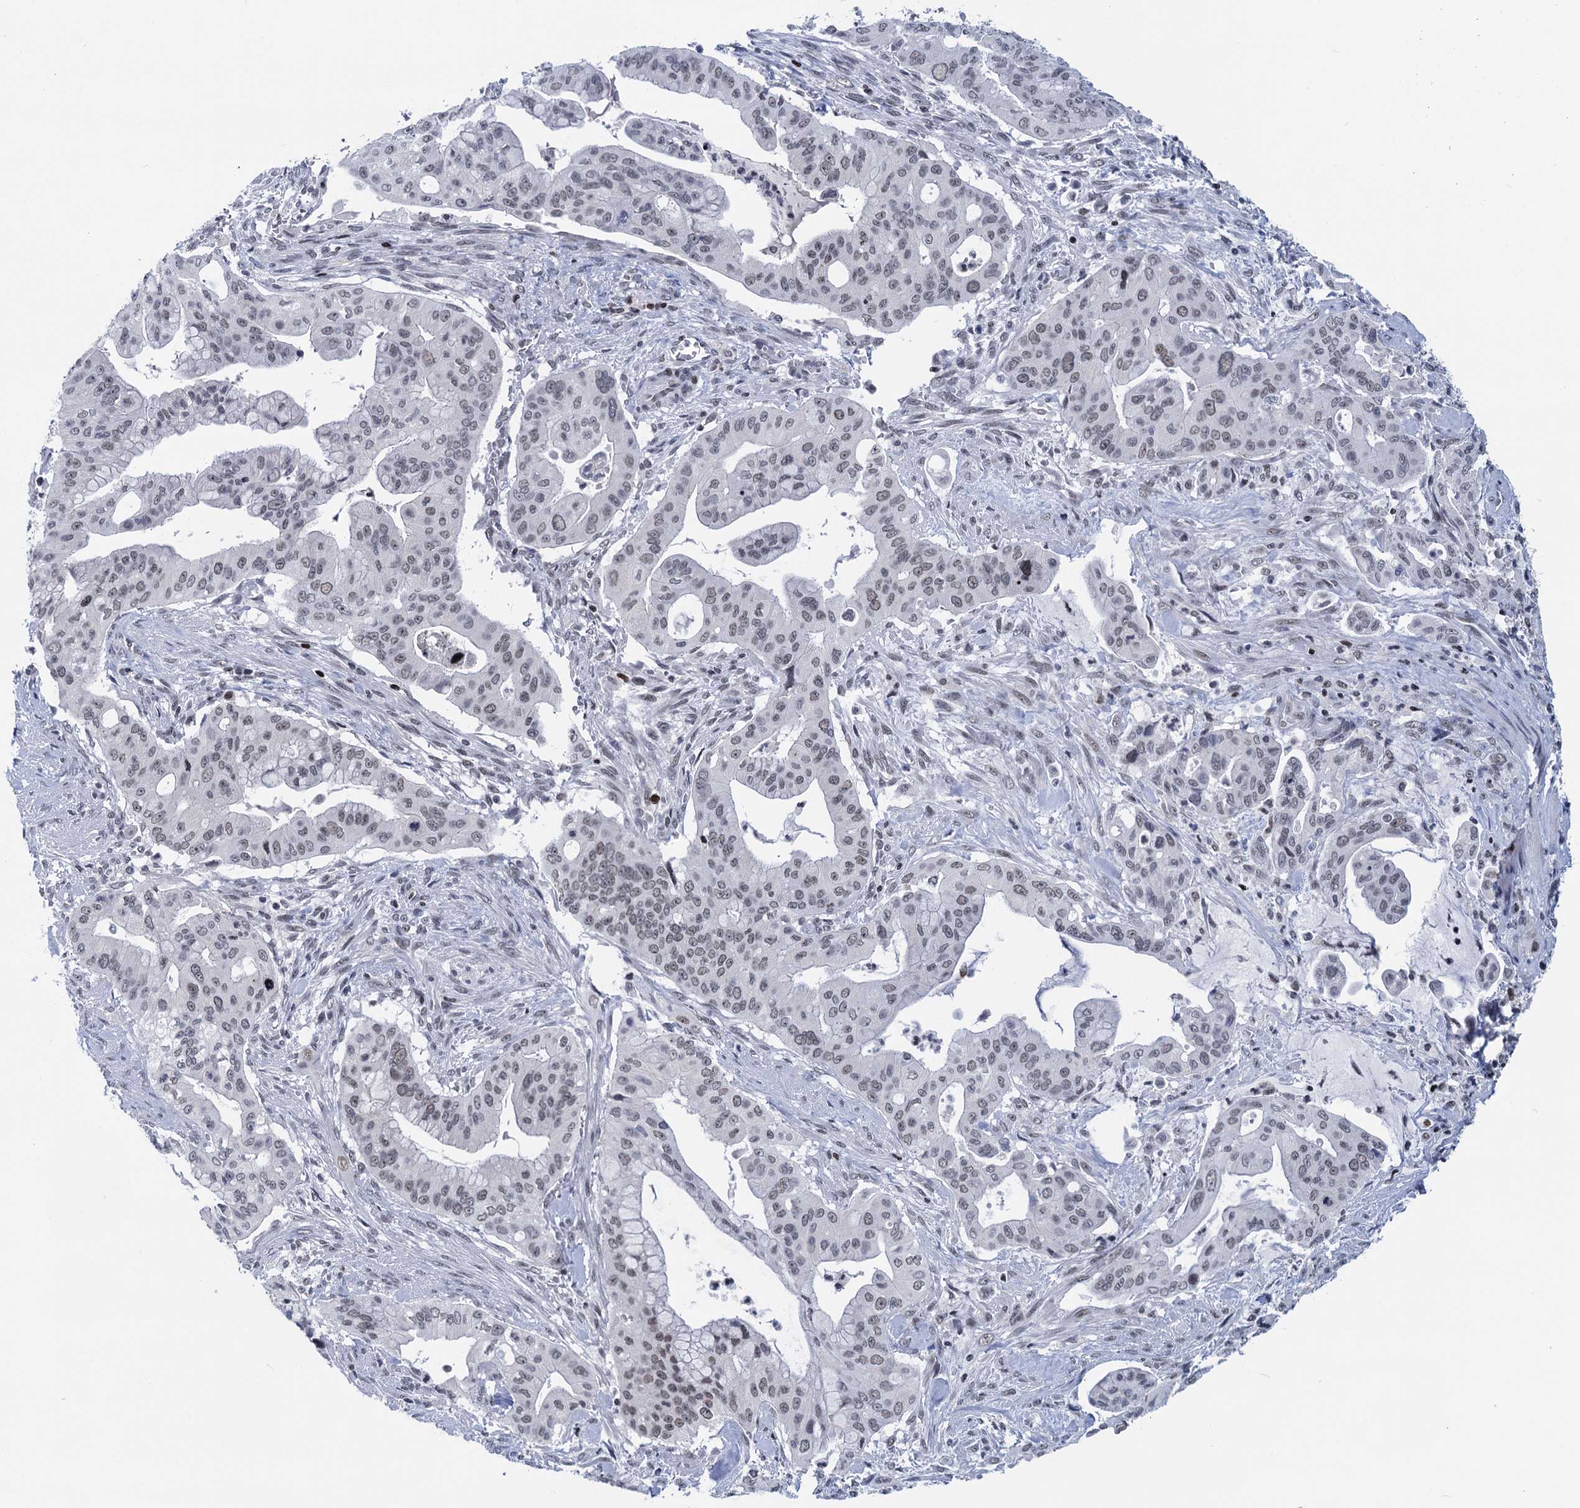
{"staining": {"intensity": "negative", "quantity": "none", "location": "none"}, "tissue": "pancreatic cancer", "cell_type": "Tumor cells", "image_type": "cancer", "snomed": [{"axis": "morphology", "description": "Adenocarcinoma, NOS"}, {"axis": "topography", "description": "Pancreas"}], "caption": "Tumor cells are negative for brown protein staining in pancreatic cancer (adenocarcinoma).", "gene": "ZCCHC10", "patient": {"sex": "male", "age": 46}}